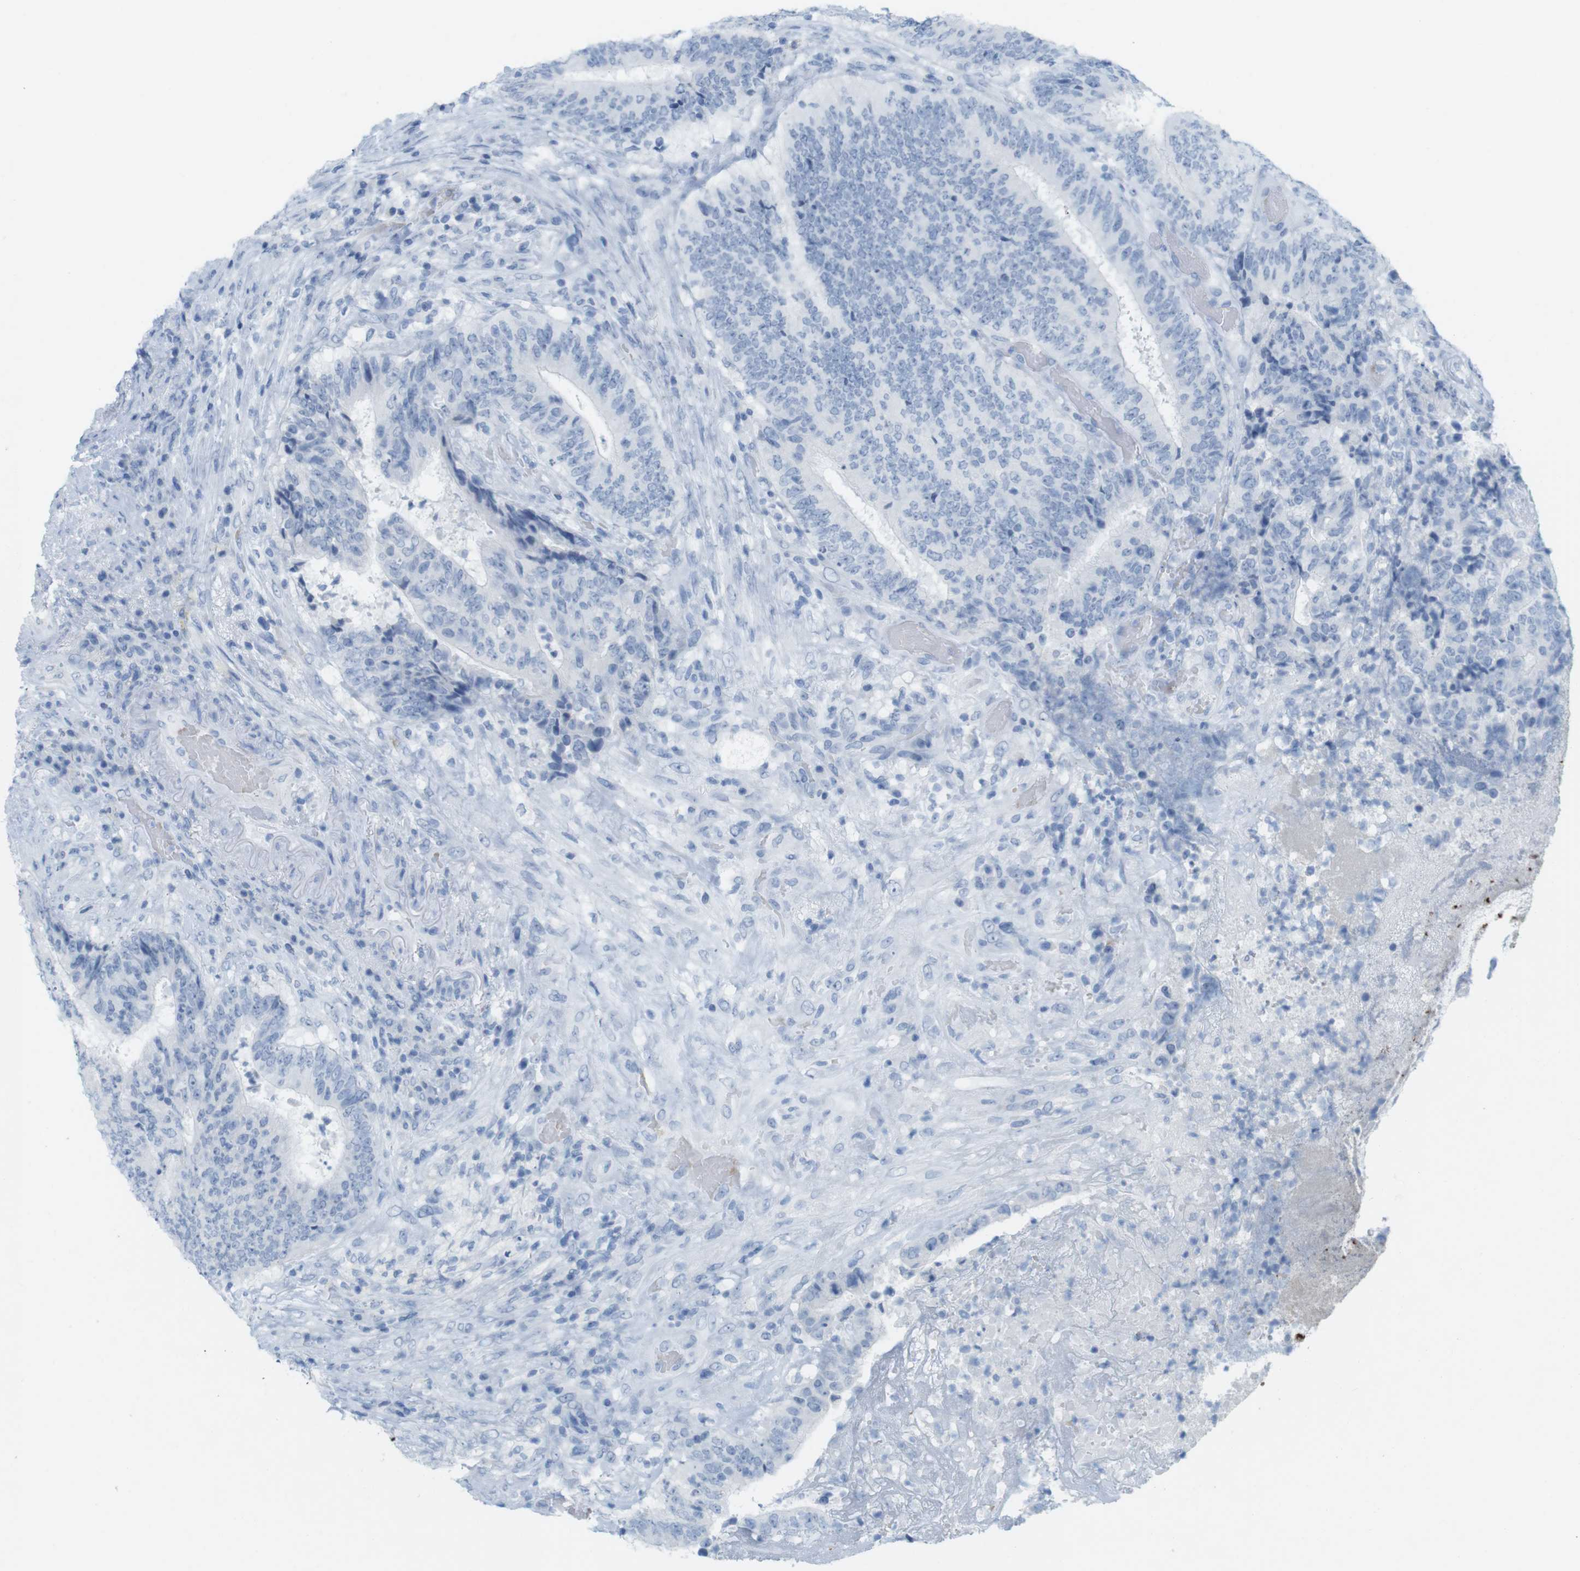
{"staining": {"intensity": "negative", "quantity": "none", "location": "none"}, "tissue": "colorectal cancer", "cell_type": "Tumor cells", "image_type": "cancer", "snomed": [{"axis": "morphology", "description": "Adenocarcinoma, NOS"}, {"axis": "topography", "description": "Rectum"}], "caption": "Immunohistochemical staining of human colorectal cancer (adenocarcinoma) shows no significant expression in tumor cells.", "gene": "TNNT2", "patient": {"sex": "male", "age": 72}}